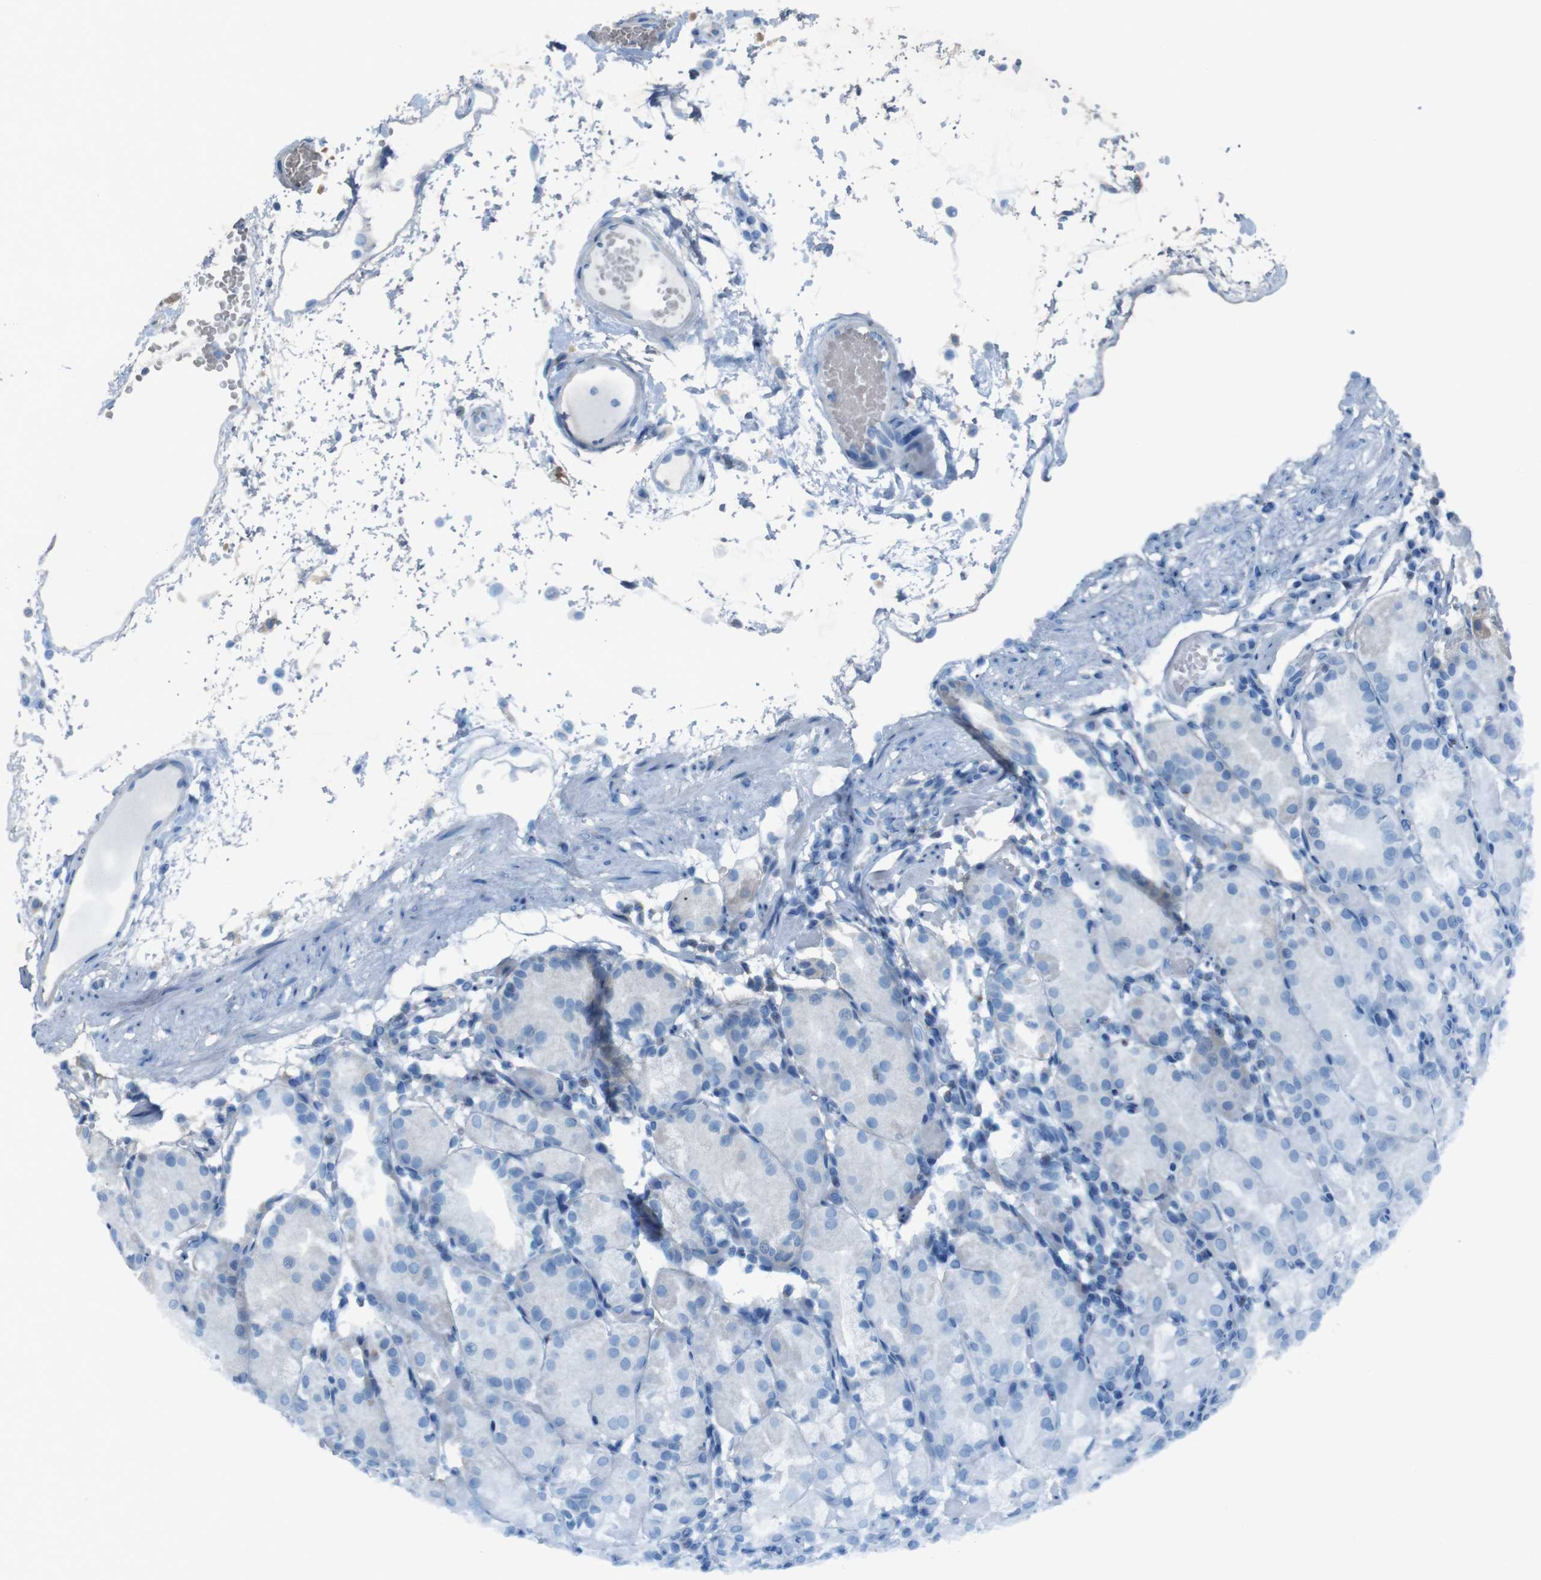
{"staining": {"intensity": "weak", "quantity": "25%-75%", "location": "cytoplasmic/membranous"}, "tissue": "stomach", "cell_type": "Glandular cells", "image_type": "normal", "snomed": [{"axis": "morphology", "description": "Normal tissue, NOS"}, {"axis": "topography", "description": "Stomach"}, {"axis": "topography", "description": "Stomach, lower"}], "caption": "A brown stain labels weak cytoplasmic/membranous staining of a protein in glandular cells of benign stomach.", "gene": "MOGAT3", "patient": {"sex": "female", "age": 75}}